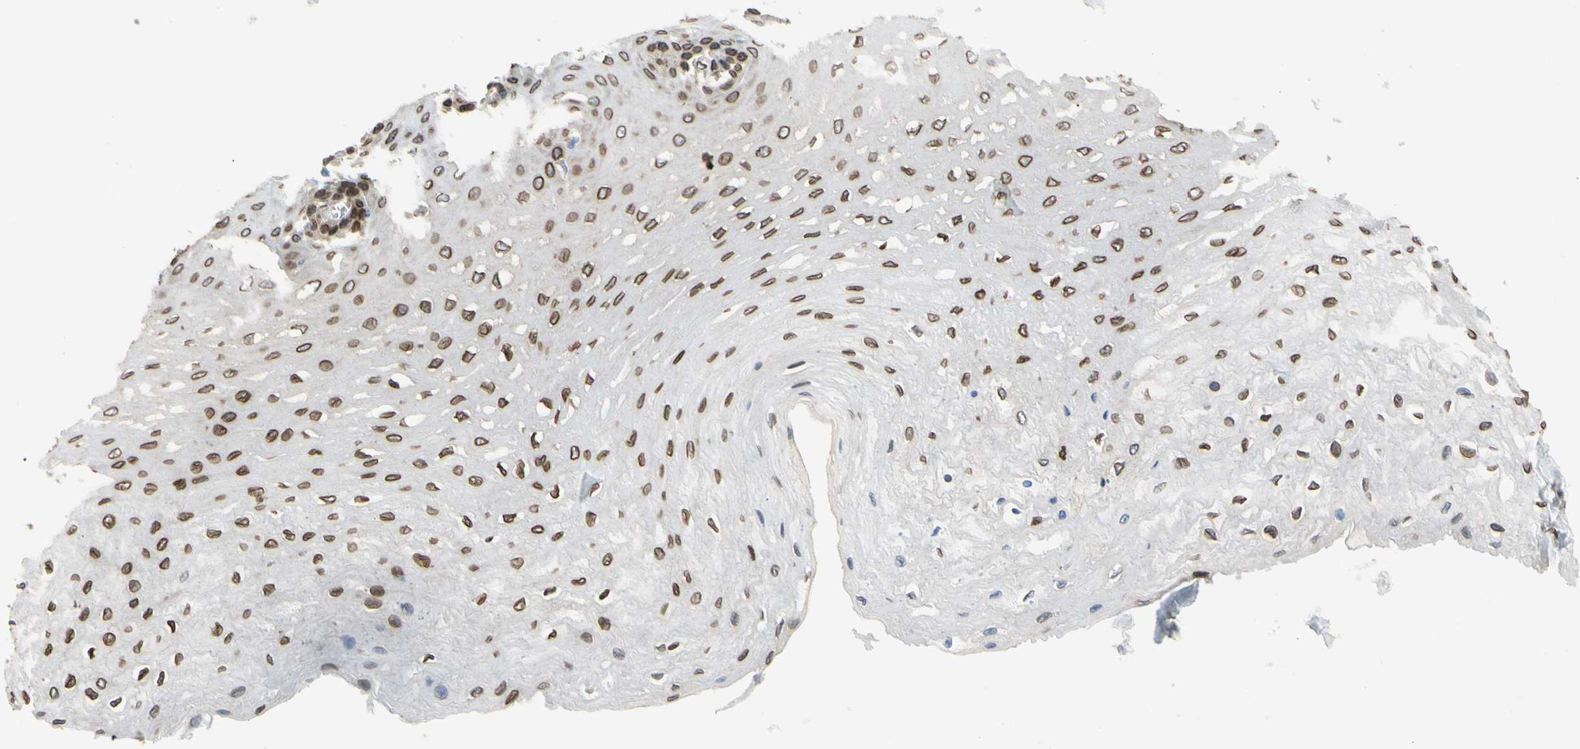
{"staining": {"intensity": "strong", "quantity": ">75%", "location": "cytoplasmic/membranous,nuclear"}, "tissue": "esophagus", "cell_type": "Squamous epithelial cells", "image_type": "normal", "snomed": [{"axis": "morphology", "description": "Normal tissue, NOS"}, {"axis": "topography", "description": "Esophagus"}], "caption": "Unremarkable esophagus was stained to show a protein in brown. There is high levels of strong cytoplasmic/membranous,nuclear positivity in approximately >75% of squamous epithelial cells.", "gene": "SUN1", "patient": {"sex": "female", "age": 72}}